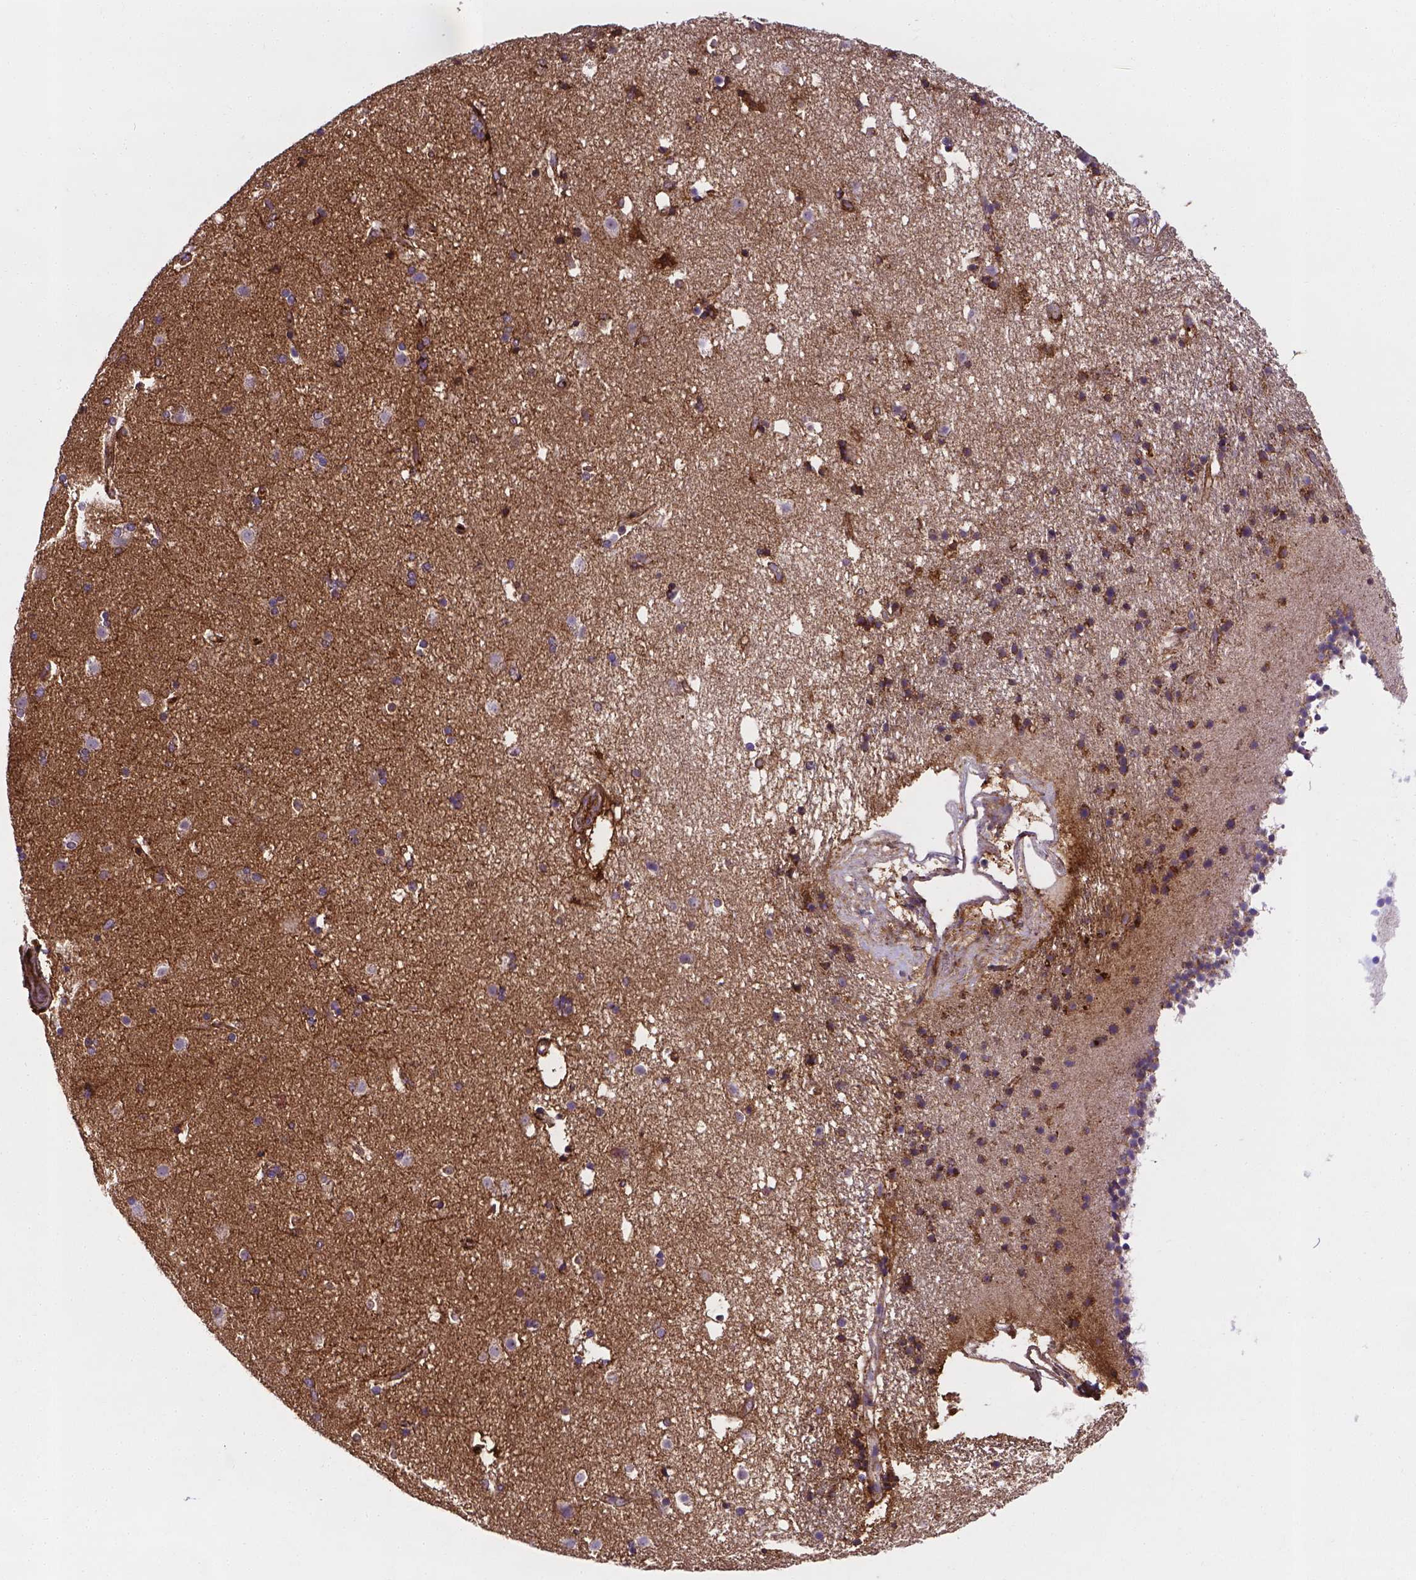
{"staining": {"intensity": "strong", "quantity": "25%-75%", "location": "cytoplasmic/membranous"}, "tissue": "caudate", "cell_type": "Glial cells", "image_type": "normal", "snomed": [{"axis": "morphology", "description": "Normal tissue, NOS"}, {"axis": "topography", "description": "Lateral ventricle wall"}], "caption": "Human caudate stained with a brown dye shows strong cytoplasmic/membranous positive positivity in approximately 25%-75% of glial cells.", "gene": "APOE", "patient": {"sex": "female", "age": 71}}